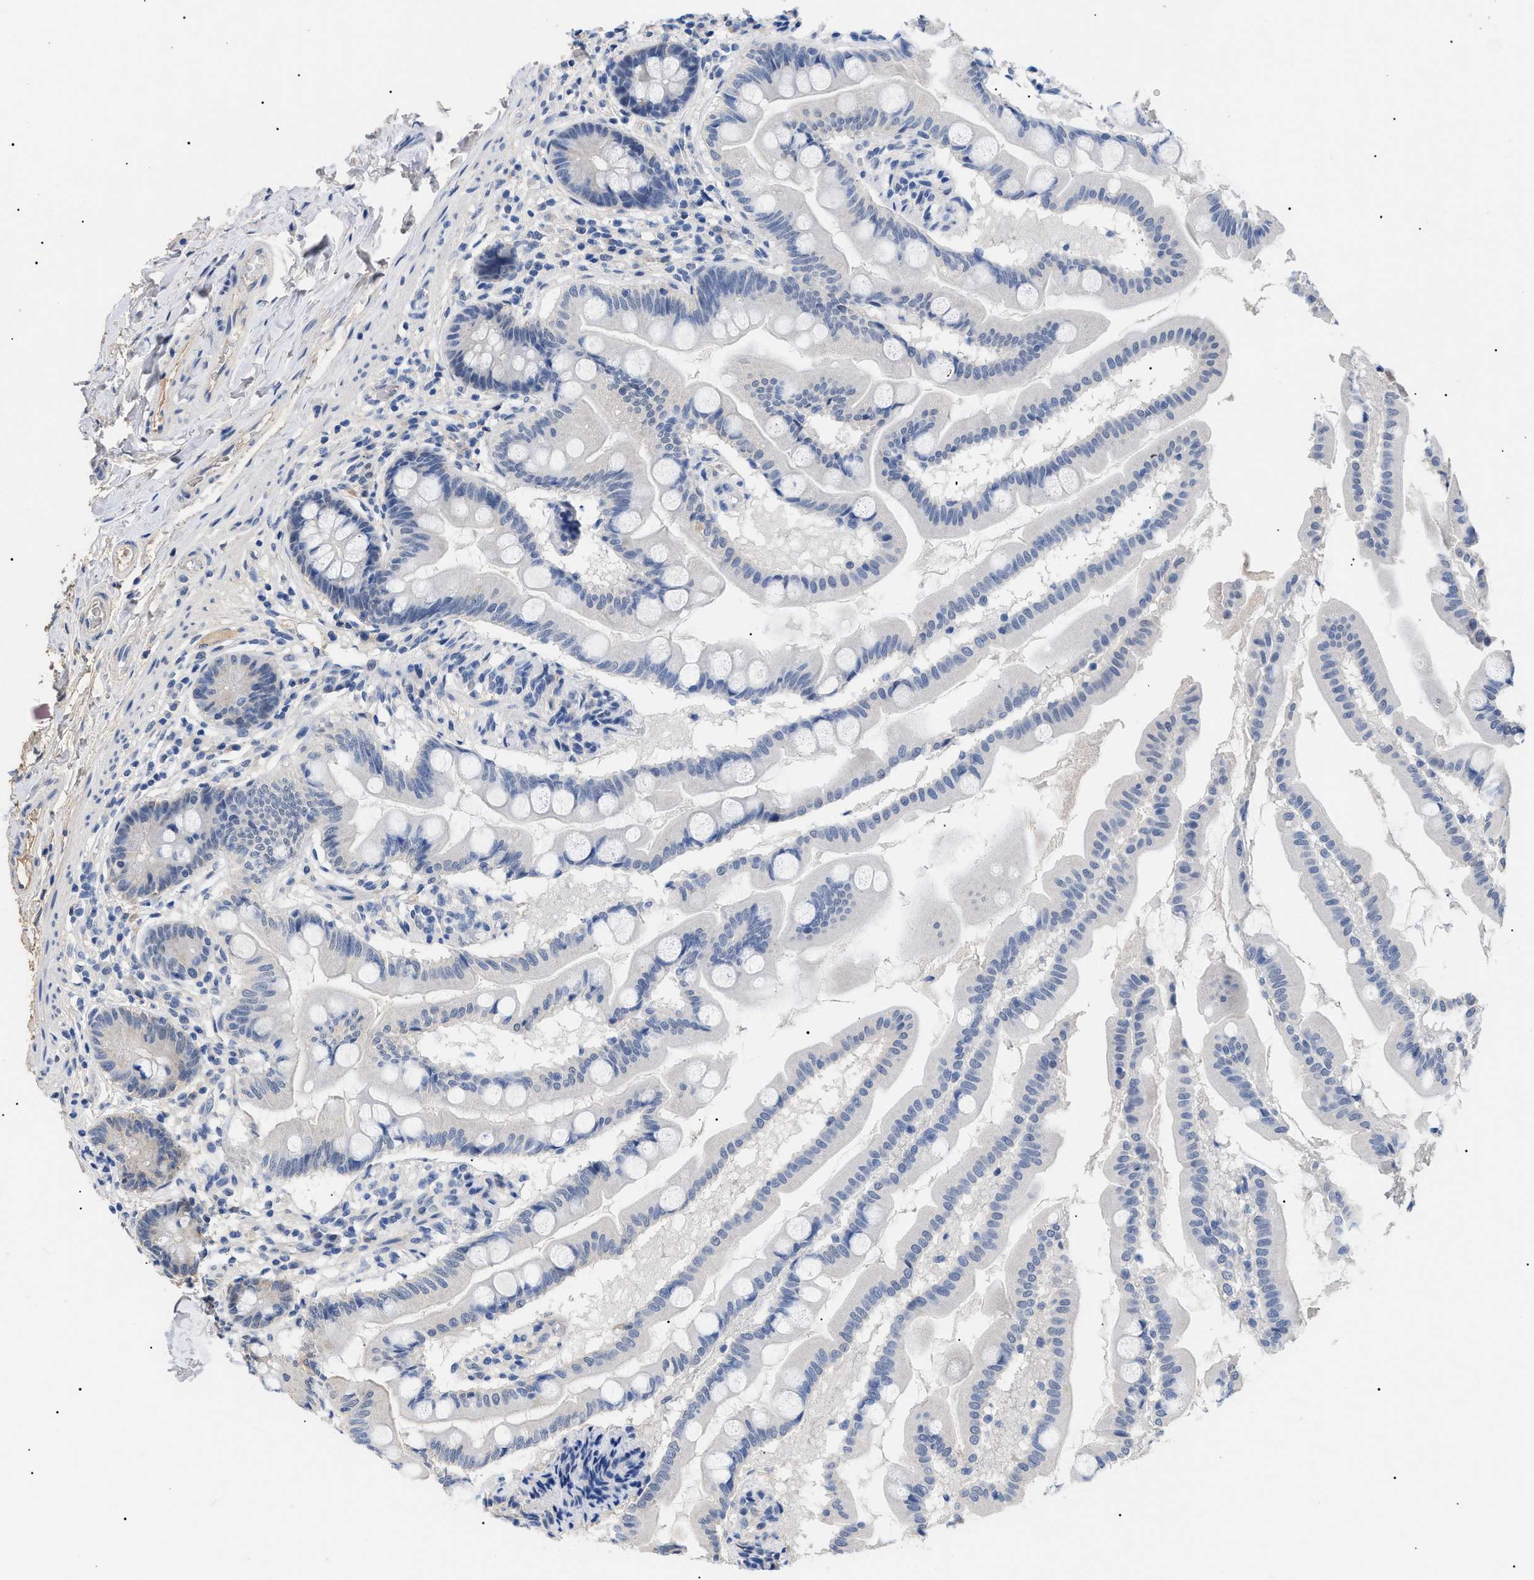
{"staining": {"intensity": "negative", "quantity": "none", "location": "none"}, "tissue": "small intestine", "cell_type": "Glandular cells", "image_type": "normal", "snomed": [{"axis": "morphology", "description": "Normal tissue, NOS"}, {"axis": "topography", "description": "Small intestine"}], "caption": "Glandular cells are negative for protein expression in benign human small intestine. (Stains: DAB immunohistochemistry with hematoxylin counter stain, Microscopy: brightfield microscopy at high magnification).", "gene": "PRRT2", "patient": {"sex": "female", "age": 56}}